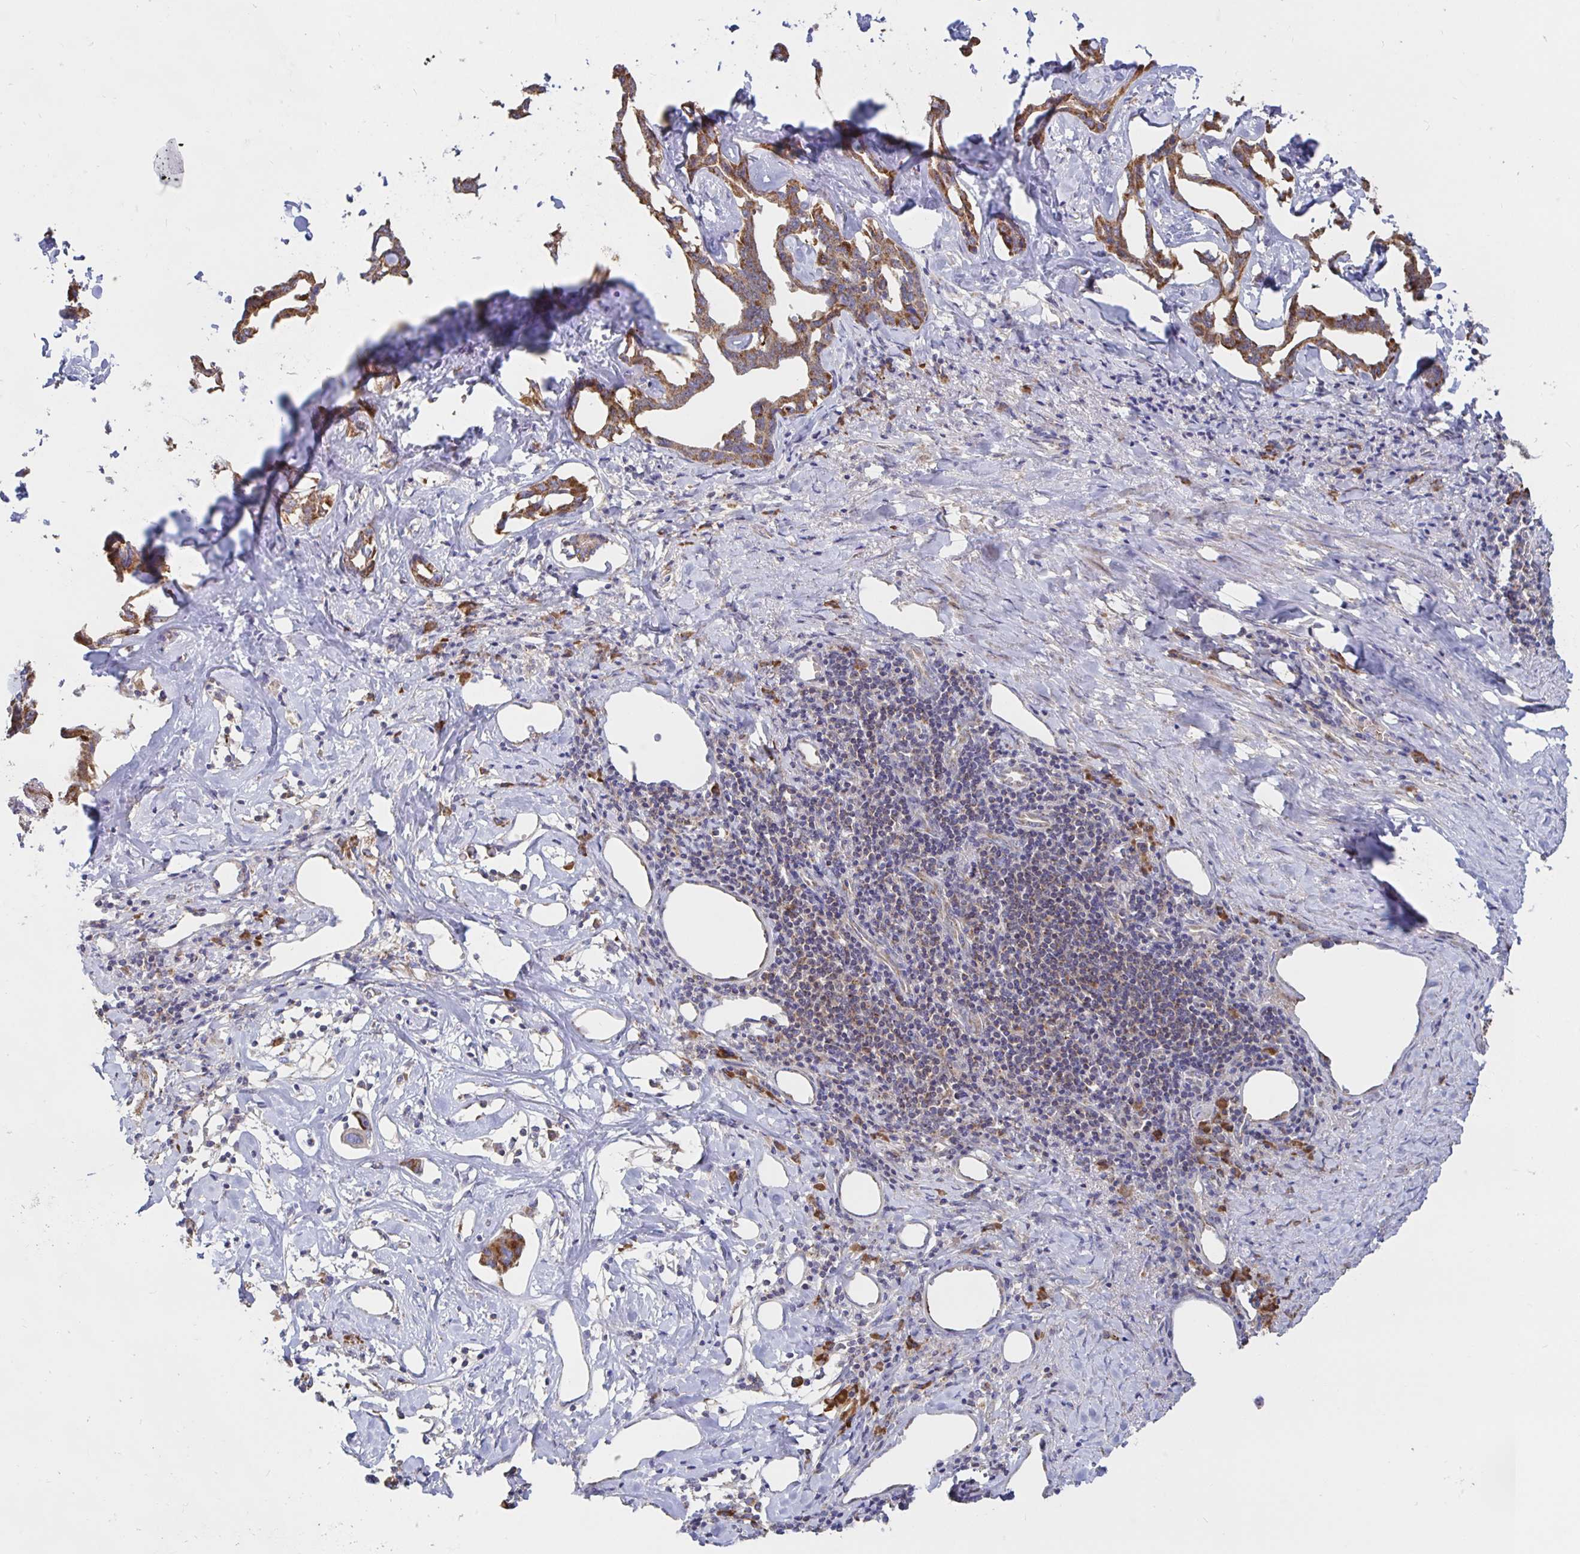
{"staining": {"intensity": "moderate", "quantity": ">75%", "location": "cytoplasmic/membranous"}, "tissue": "liver cancer", "cell_type": "Tumor cells", "image_type": "cancer", "snomed": [{"axis": "morphology", "description": "Cholangiocarcinoma"}, {"axis": "topography", "description": "Liver"}], "caption": "Human cholangiocarcinoma (liver) stained for a protein (brown) shows moderate cytoplasmic/membranous positive expression in approximately >75% of tumor cells.", "gene": "PRDX3", "patient": {"sex": "male", "age": 59}}